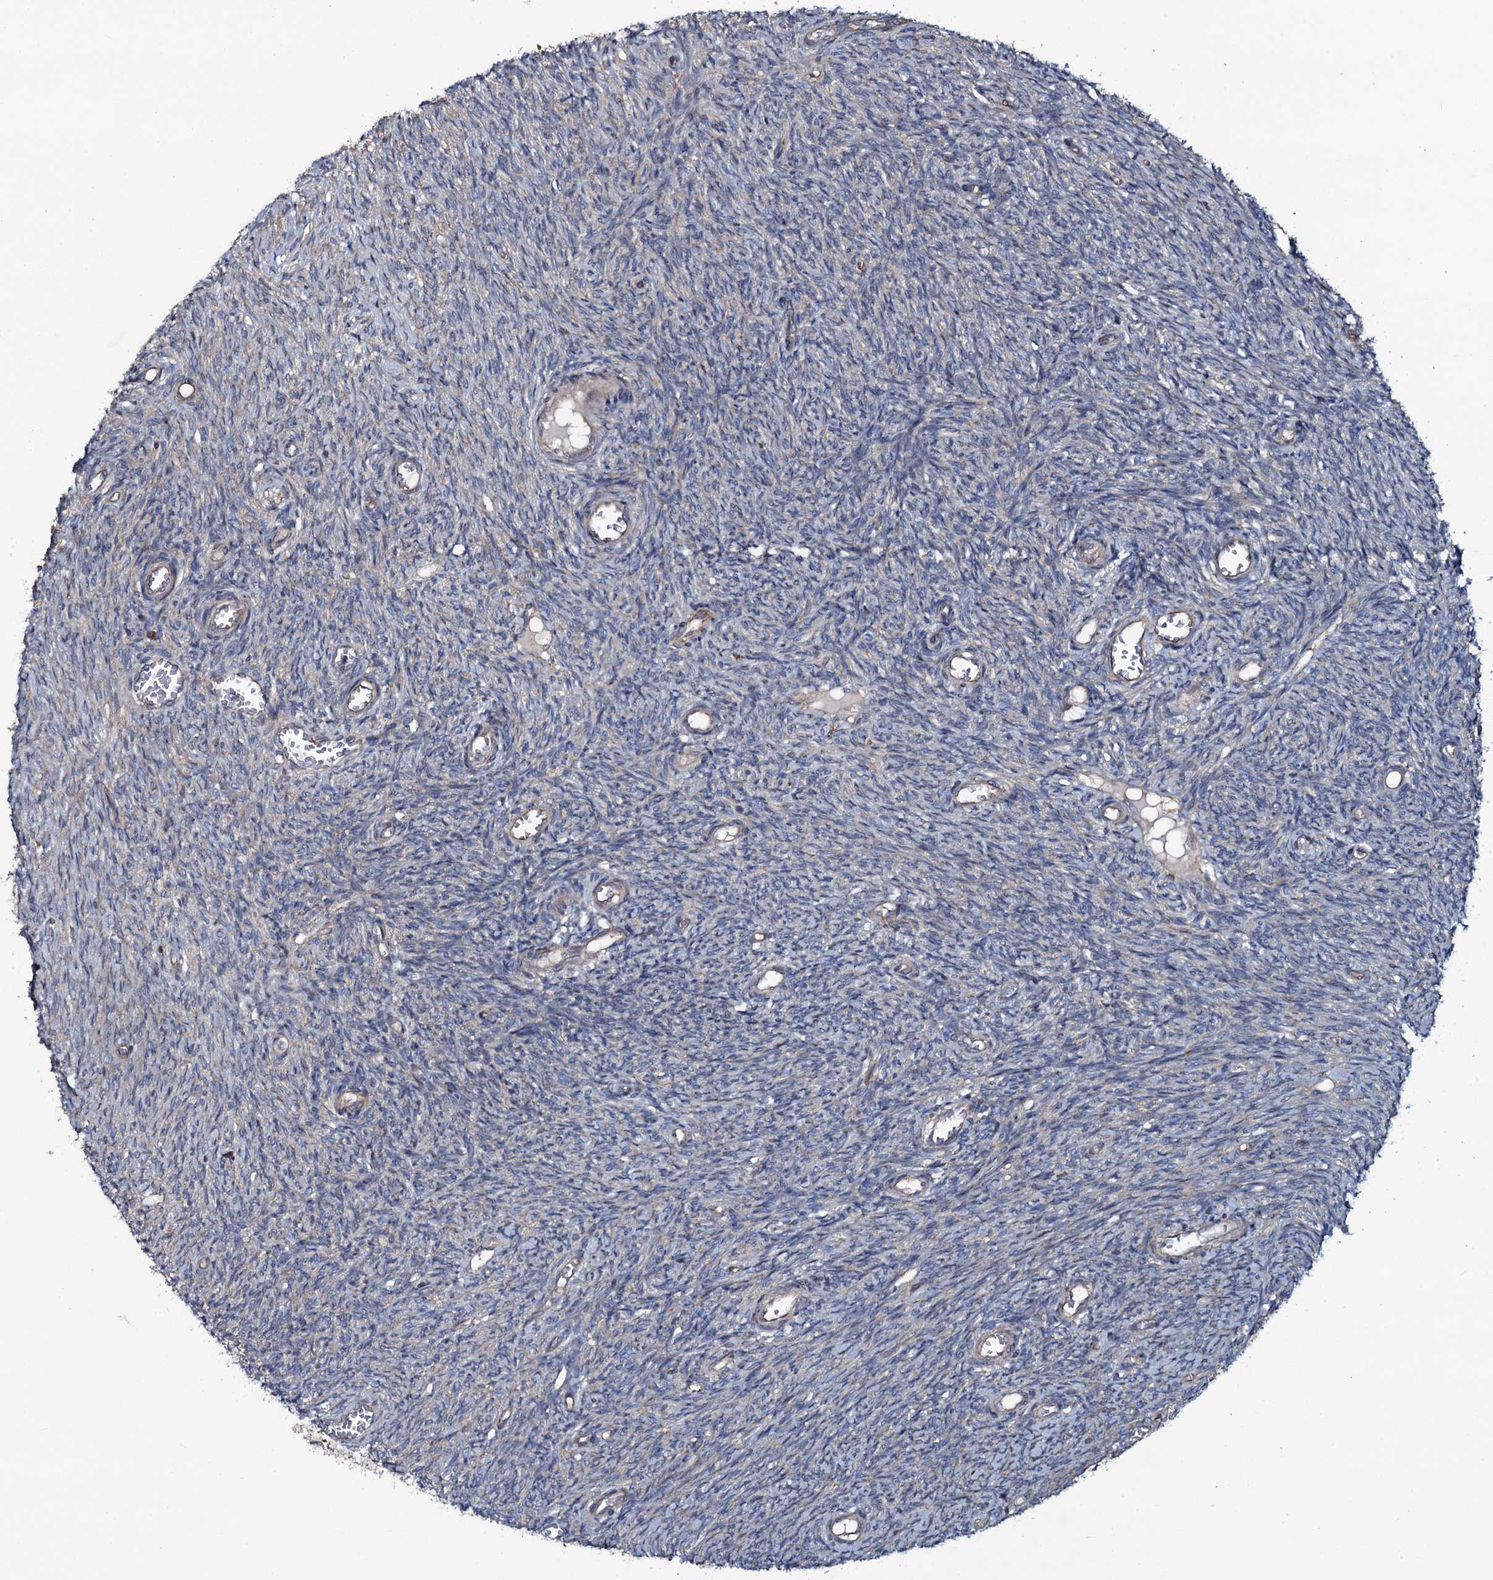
{"staining": {"intensity": "moderate", "quantity": ">75%", "location": "cytoplasmic/membranous"}, "tissue": "ovary", "cell_type": "Follicle cells", "image_type": "normal", "snomed": [{"axis": "morphology", "description": "Normal tissue, NOS"}, {"axis": "topography", "description": "Ovary"}], "caption": "Immunohistochemistry micrograph of normal human ovary stained for a protein (brown), which shows medium levels of moderate cytoplasmic/membranous expression in approximately >75% of follicle cells.", "gene": "USPL1", "patient": {"sex": "female", "age": 44}}